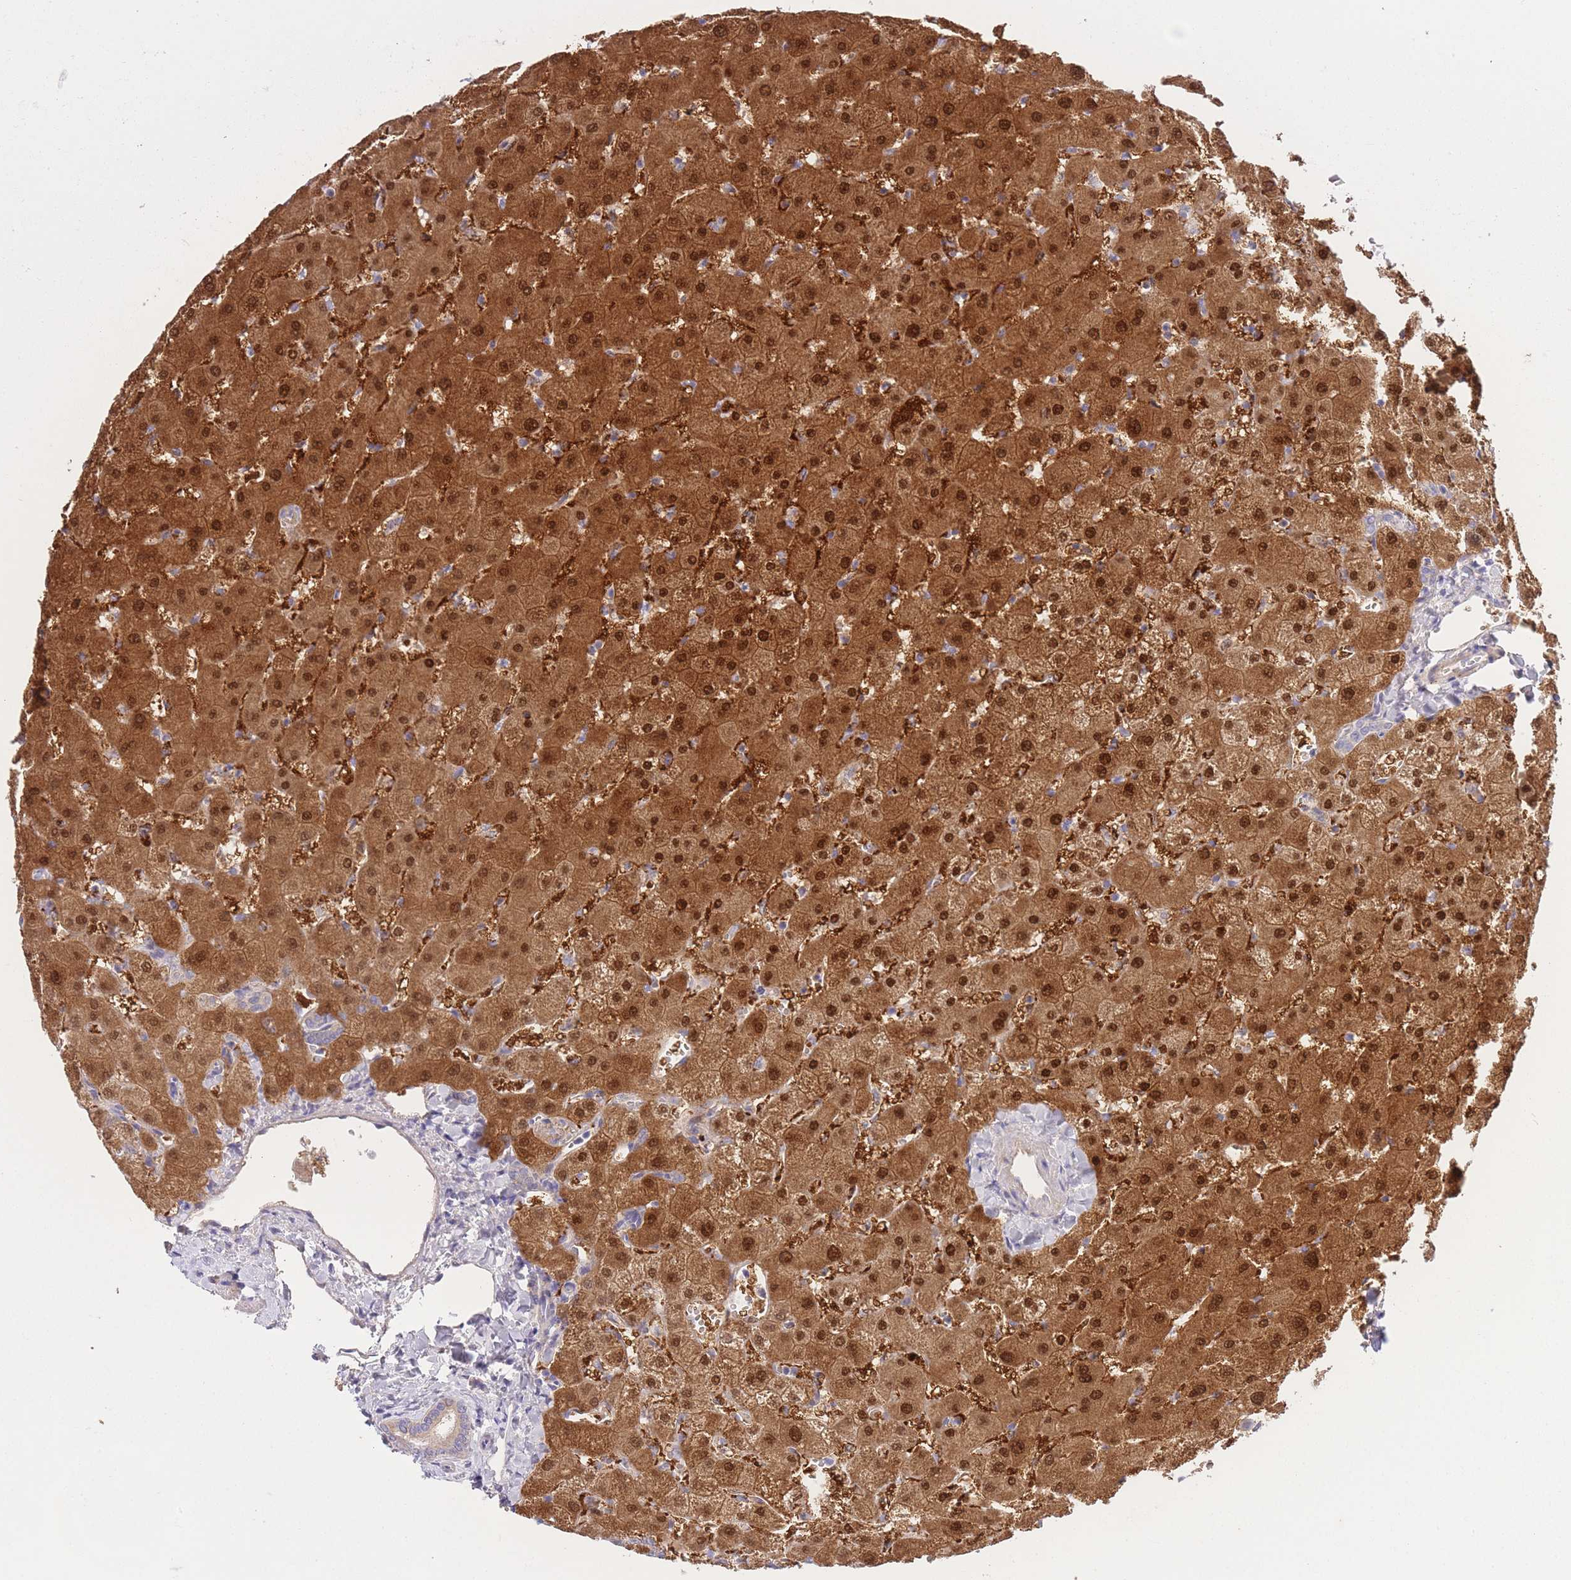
{"staining": {"intensity": "weak", "quantity": "<25%", "location": "cytoplasmic/membranous"}, "tissue": "liver", "cell_type": "Cholangiocytes", "image_type": "normal", "snomed": [{"axis": "morphology", "description": "Normal tissue, NOS"}, {"axis": "topography", "description": "Liver"}], "caption": "This is an immunohistochemistry (IHC) image of unremarkable human liver. There is no expression in cholangiocytes.", "gene": "PGM1", "patient": {"sex": "female", "age": 63}}